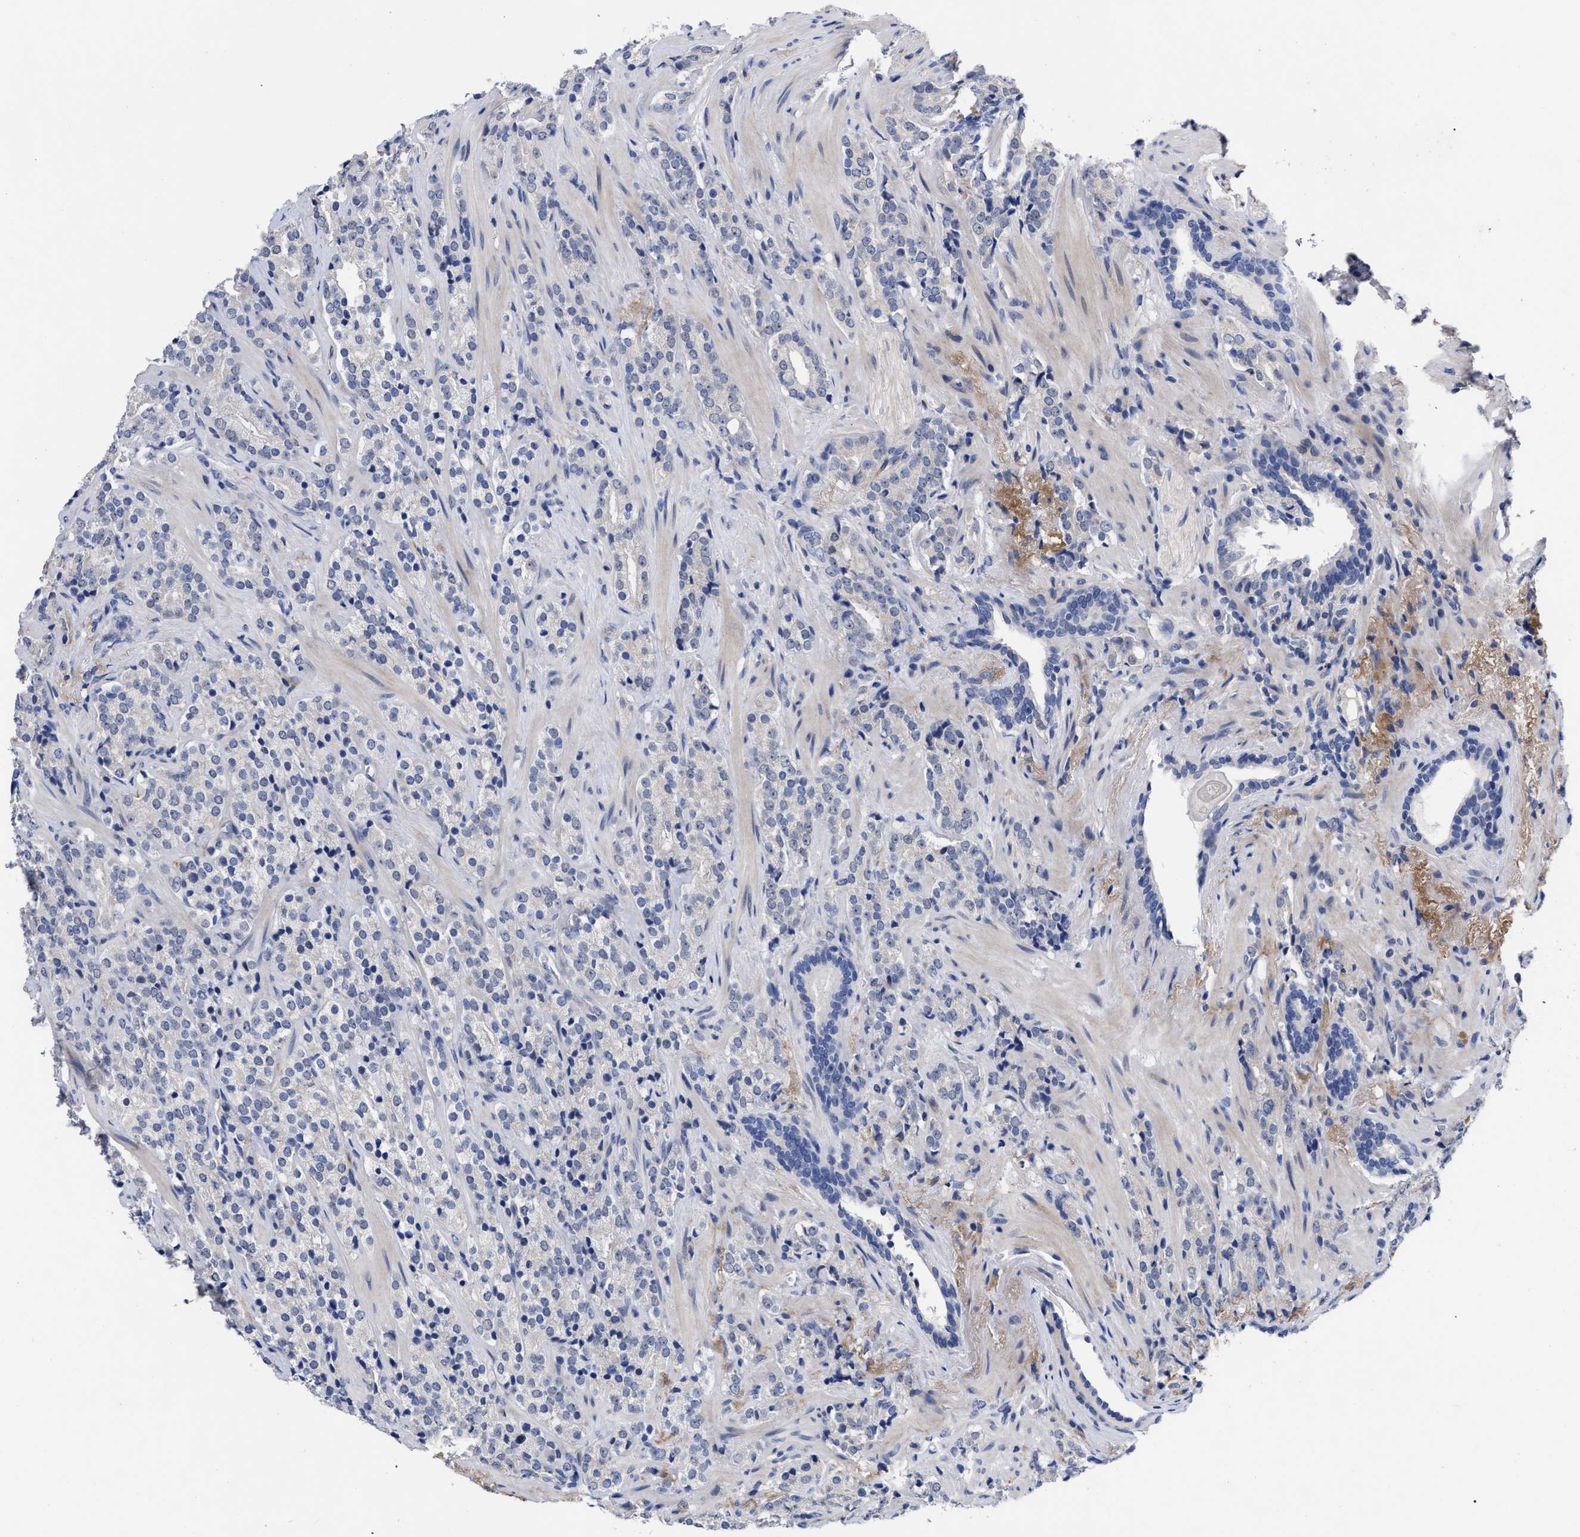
{"staining": {"intensity": "negative", "quantity": "none", "location": "none"}, "tissue": "prostate cancer", "cell_type": "Tumor cells", "image_type": "cancer", "snomed": [{"axis": "morphology", "description": "Adenocarcinoma, High grade"}, {"axis": "topography", "description": "Prostate"}], "caption": "This image is of prostate cancer (high-grade adenocarcinoma) stained with IHC to label a protein in brown with the nuclei are counter-stained blue. There is no positivity in tumor cells.", "gene": "CCN5", "patient": {"sex": "male", "age": 71}}